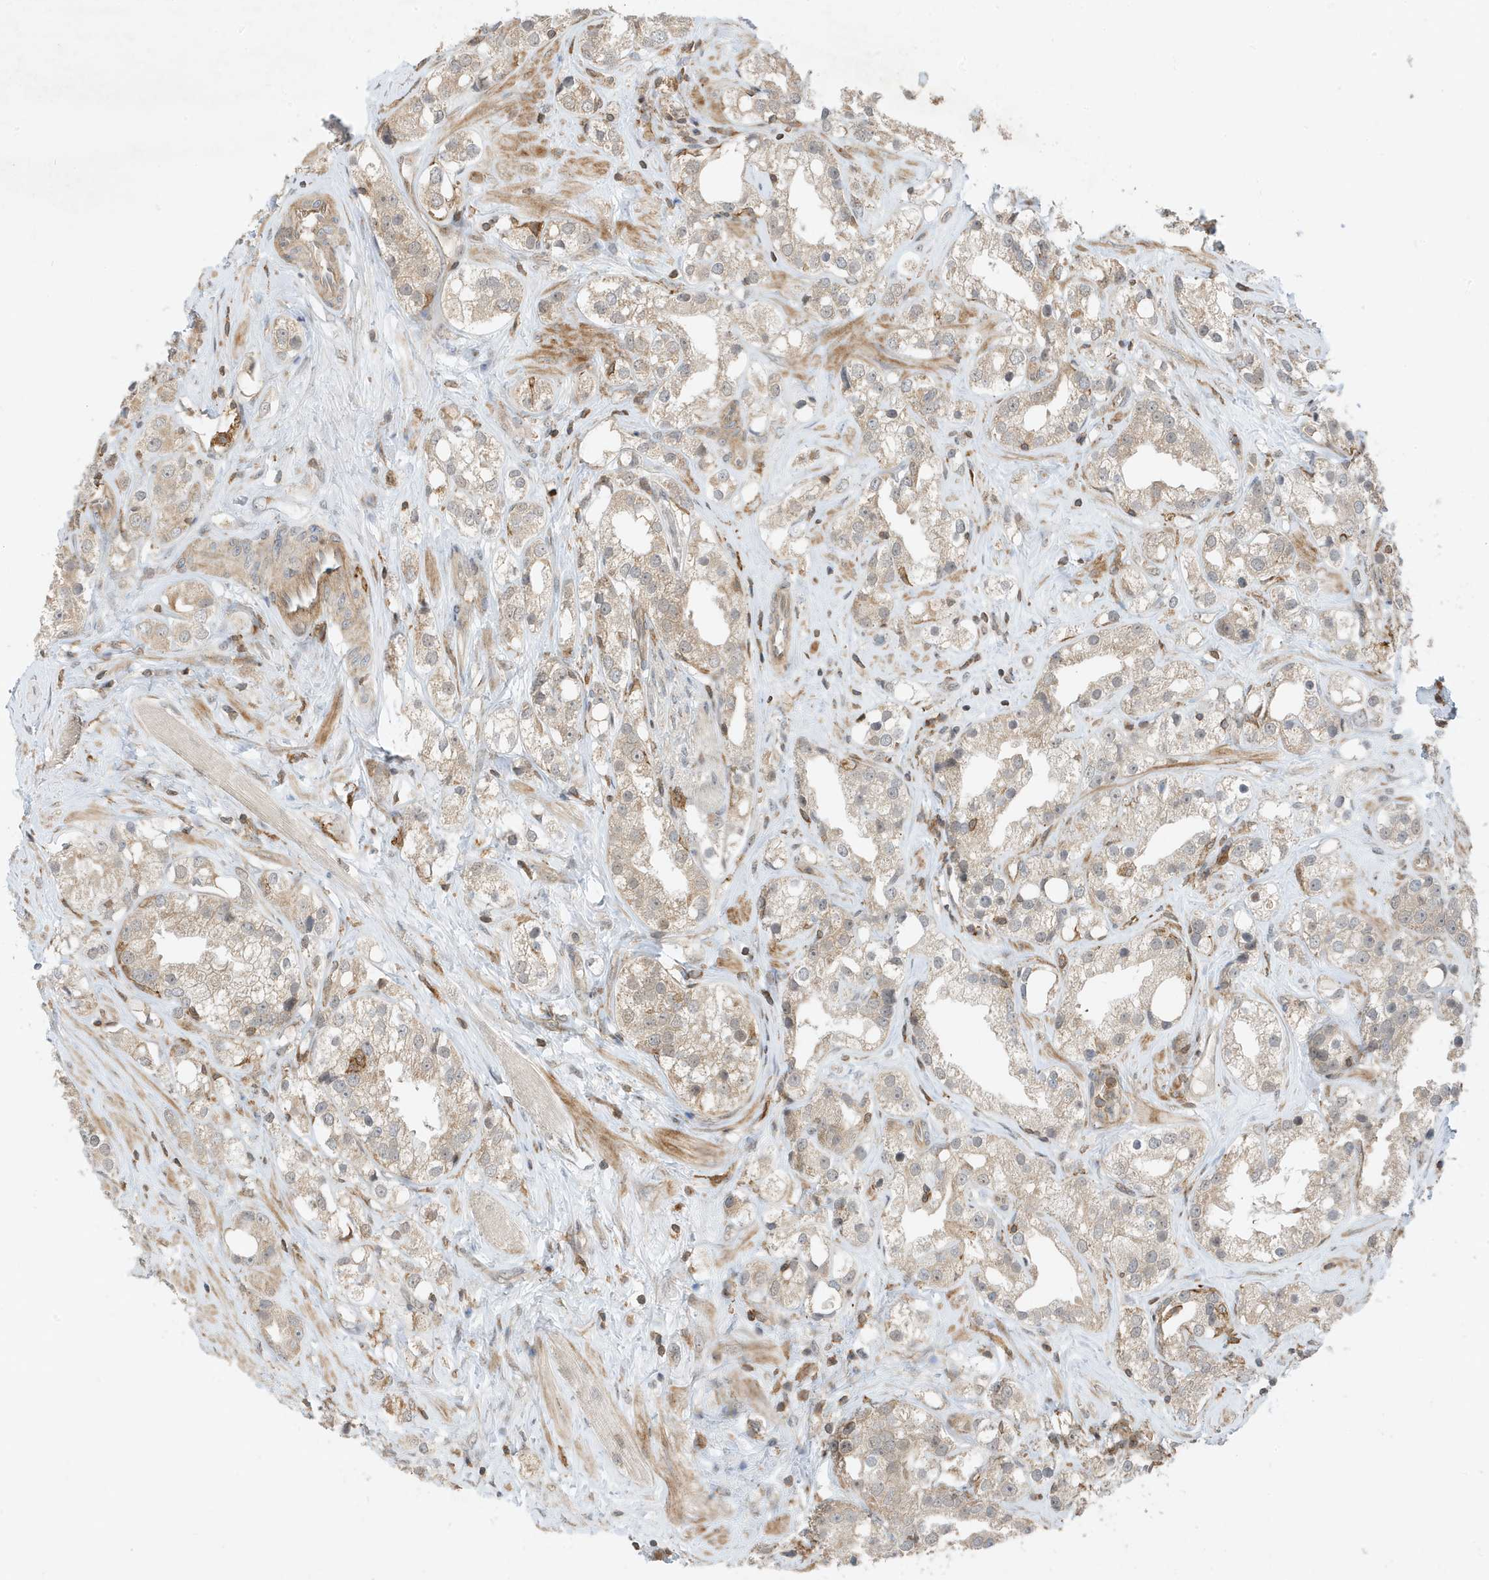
{"staining": {"intensity": "weak", "quantity": "<25%", "location": "cytoplasmic/membranous"}, "tissue": "prostate cancer", "cell_type": "Tumor cells", "image_type": "cancer", "snomed": [{"axis": "morphology", "description": "Adenocarcinoma, NOS"}, {"axis": "topography", "description": "Prostate"}], "caption": "Prostate cancer (adenocarcinoma) stained for a protein using immunohistochemistry exhibits no positivity tumor cells.", "gene": "TATDN3", "patient": {"sex": "male", "age": 79}}